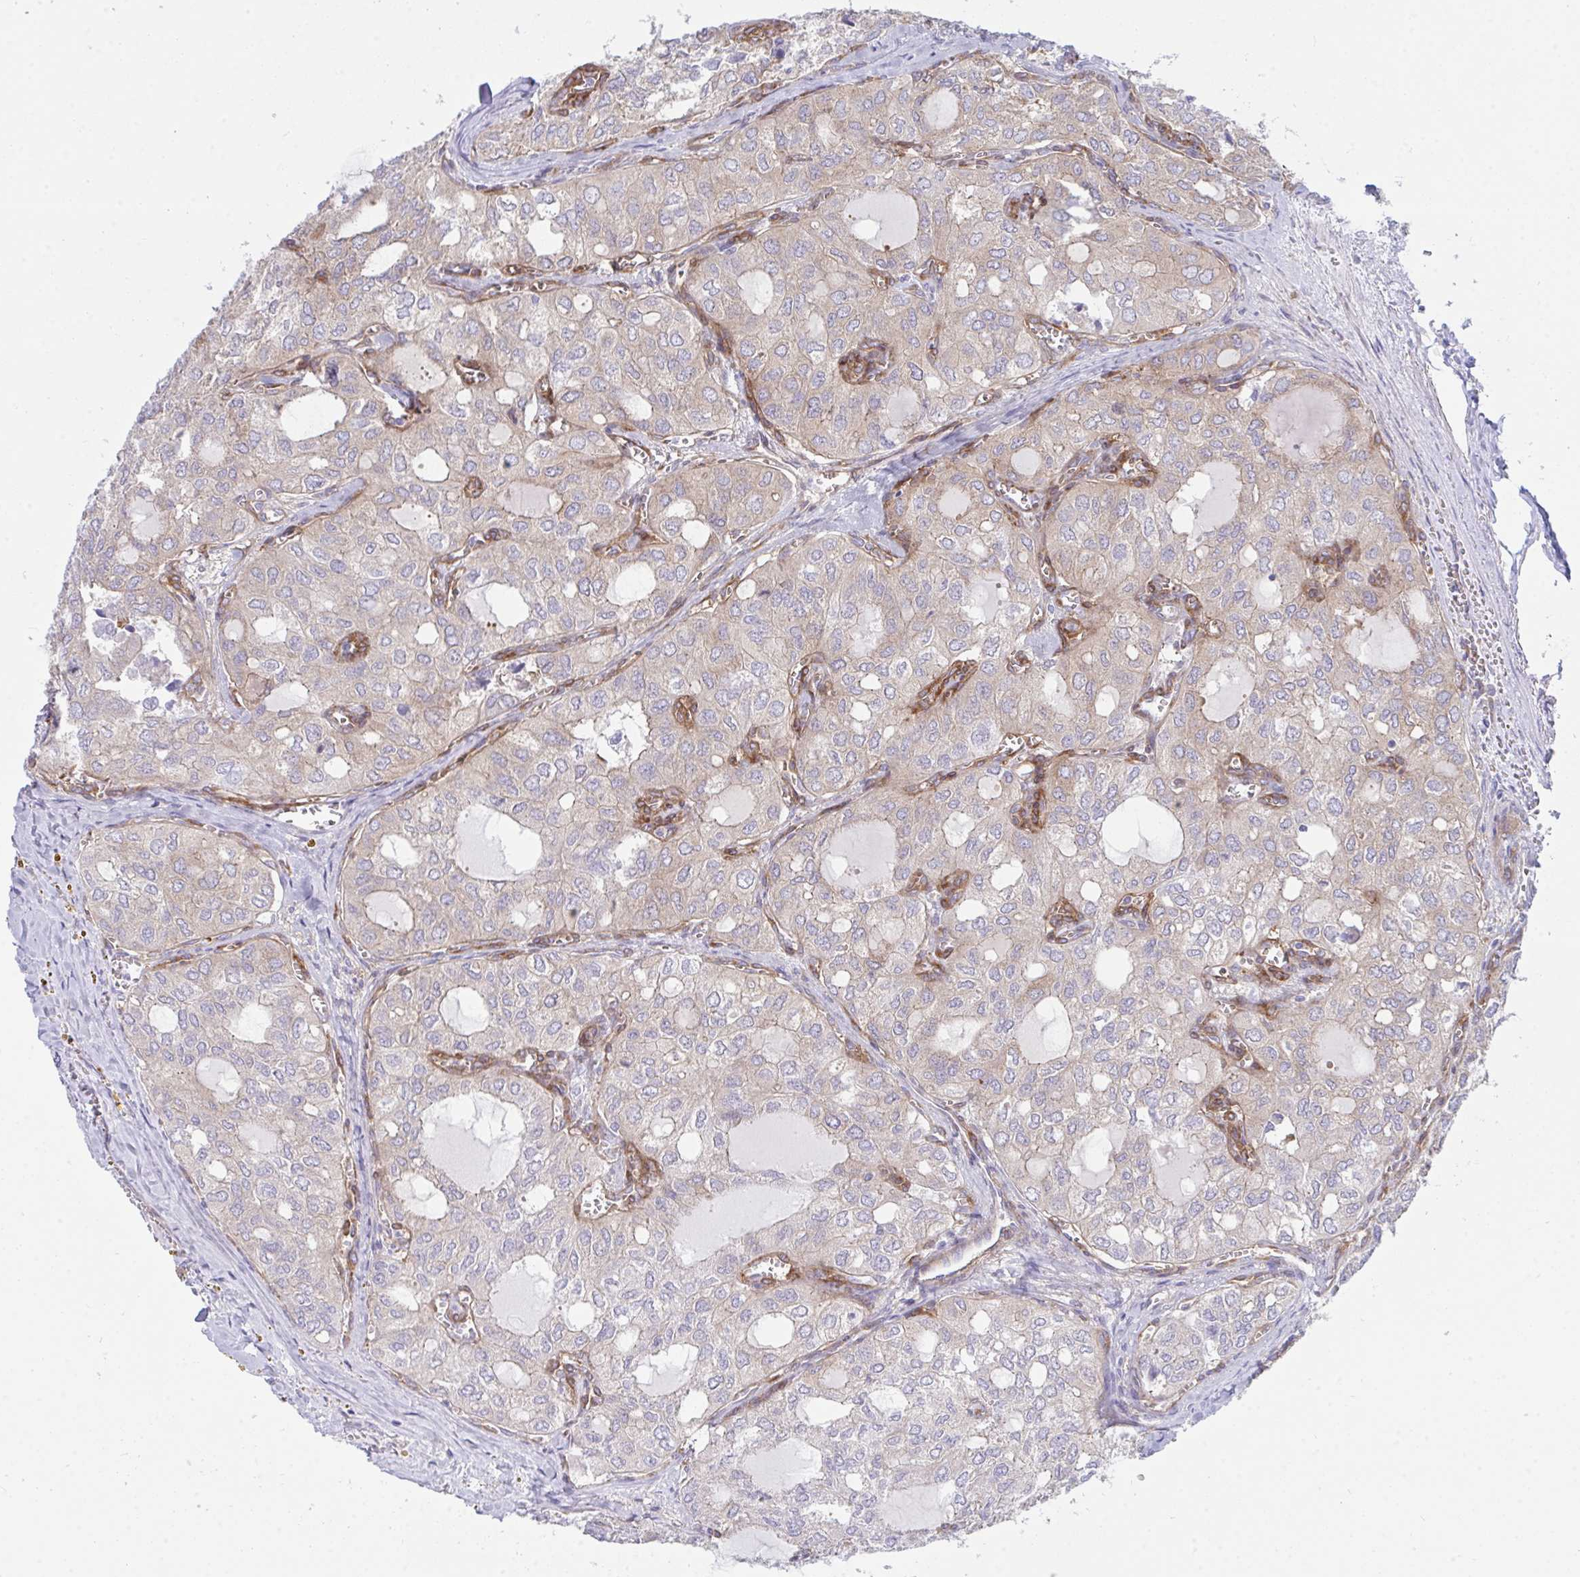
{"staining": {"intensity": "weak", "quantity": "<25%", "location": "cytoplasmic/membranous"}, "tissue": "thyroid cancer", "cell_type": "Tumor cells", "image_type": "cancer", "snomed": [{"axis": "morphology", "description": "Follicular adenoma carcinoma, NOS"}, {"axis": "topography", "description": "Thyroid gland"}], "caption": "There is no significant positivity in tumor cells of thyroid cancer. Brightfield microscopy of immunohistochemistry stained with DAB (brown) and hematoxylin (blue), captured at high magnification.", "gene": "GAB1", "patient": {"sex": "male", "age": 75}}